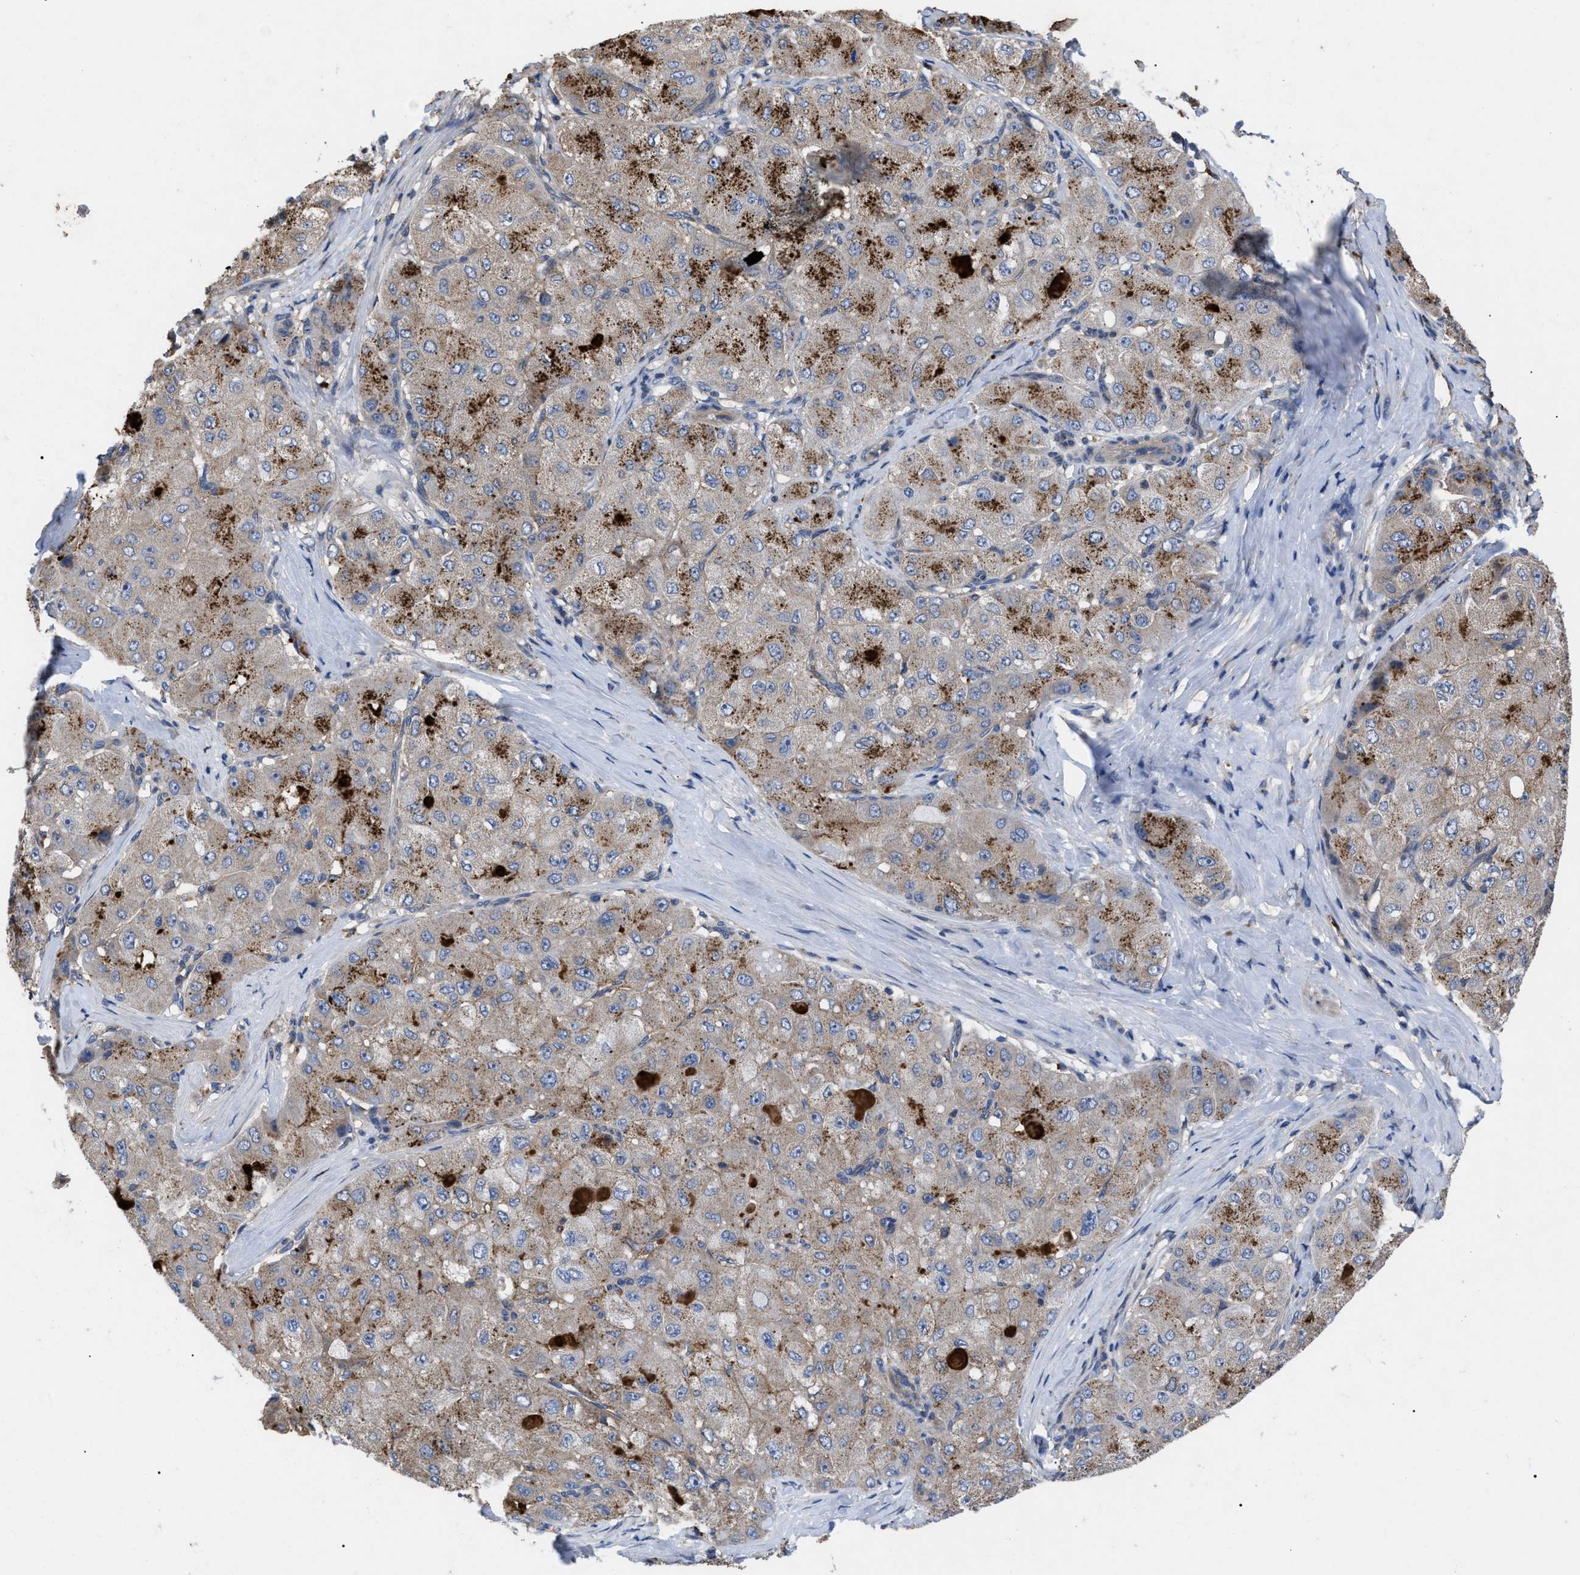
{"staining": {"intensity": "negative", "quantity": "none", "location": "none"}, "tissue": "liver cancer", "cell_type": "Tumor cells", "image_type": "cancer", "snomed": [{"axis": "morphology", "description": "Carcinoma, Hepatocellular, NOS"}, {"axis": "topography", "description": "Liver"}], "caption": "Immunohistochemistry micrograph of human liver cancer stained for a protein (brown), which demonstrates no staining in tumor cells.", "gene": "FAM171A2", "patient": {"sex": "male", "age": 80}}